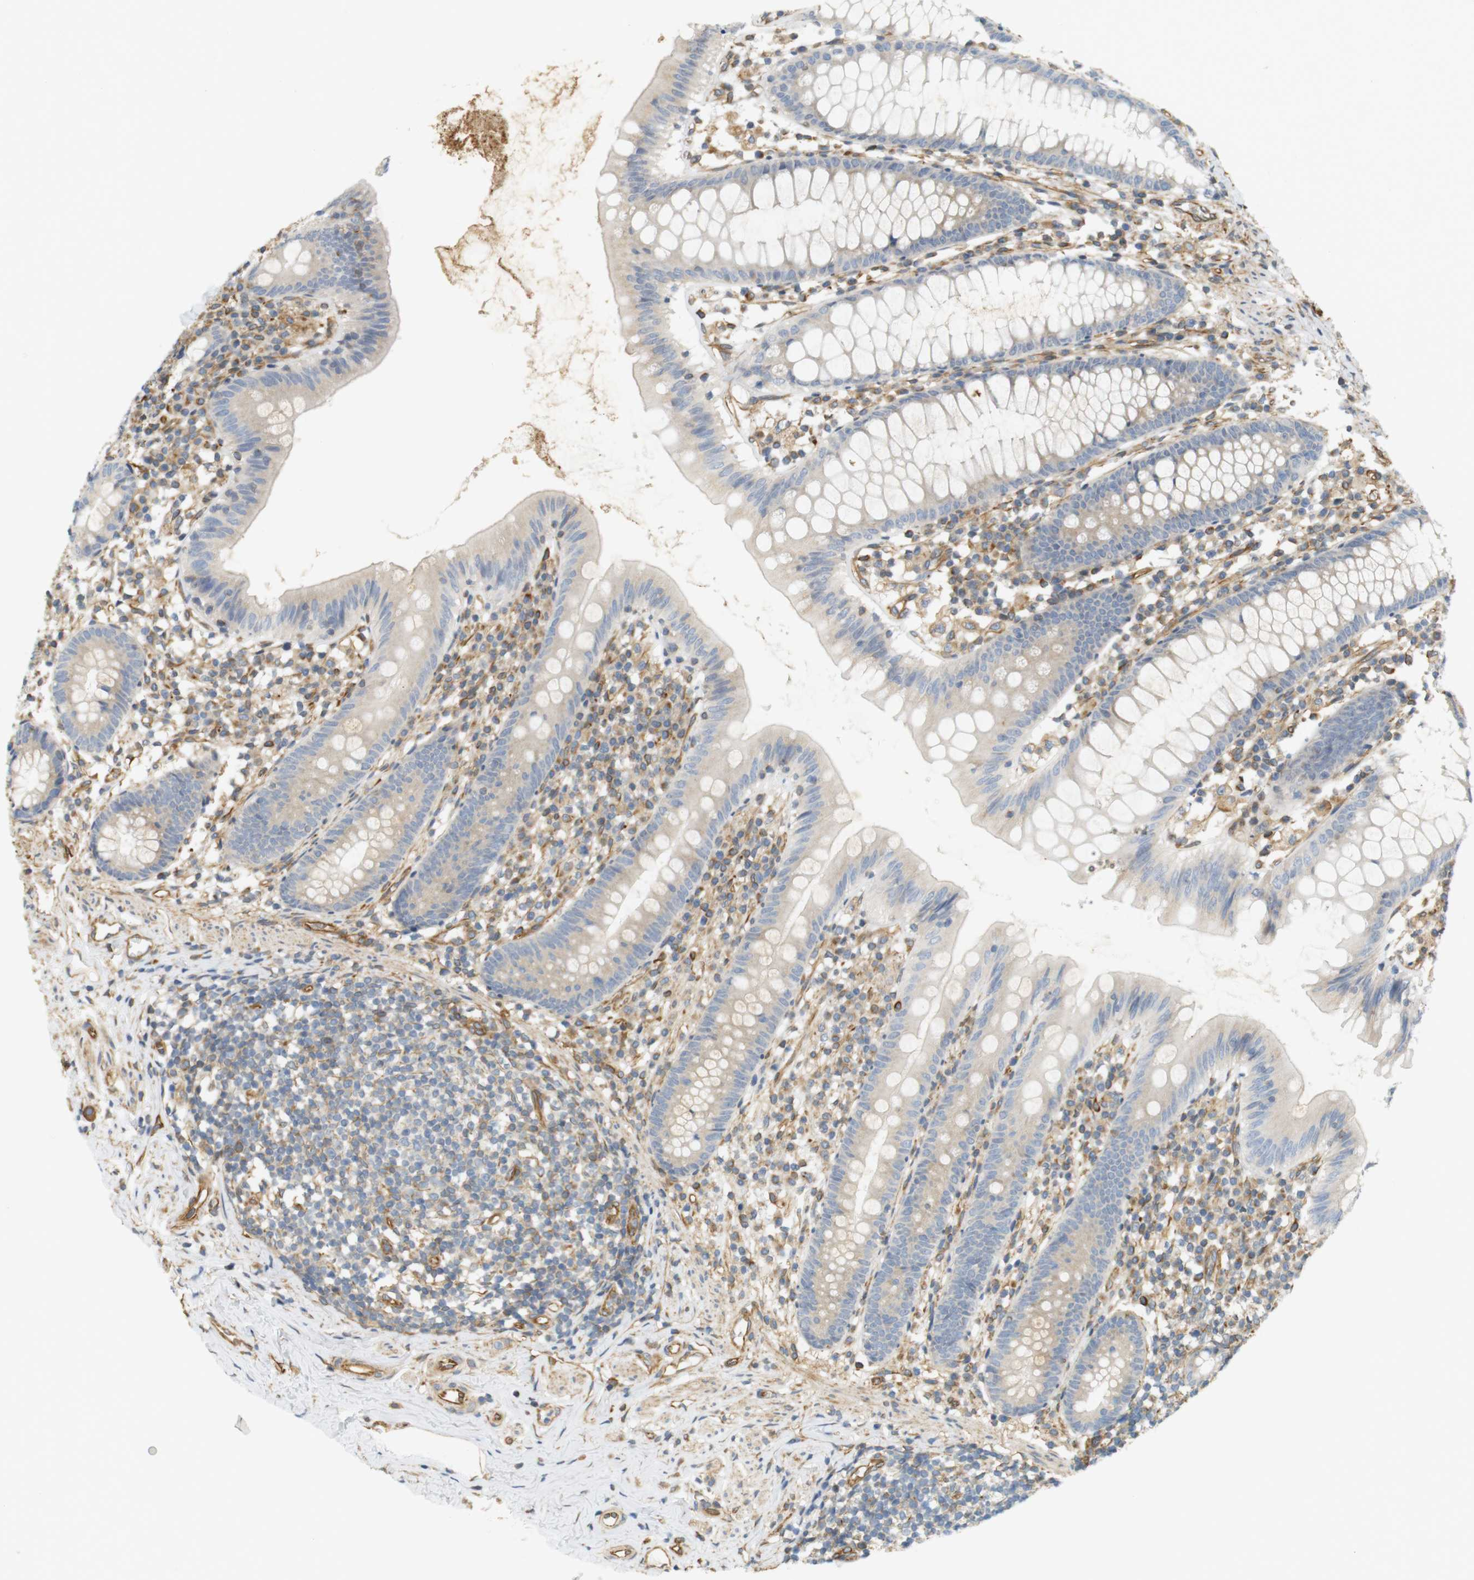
{"staining": {"intensity": "weak", "quantity": "<25%", "location": "cytoplasmic/membranous"}, "tissue": "appendix", "cell_type": "Glandular cells", "image_type": "normal", "snomed": [{"axis": "morphology", "description": "Normal tissue, NOS"}, {"axis": "topography", "description": "Appendix"}], "caption": "This is an immunohistochemistry (IHC) micrograph of normal human appendix. There is no staining in glandular cells.", "gene": "CYTH3", "patient": {"sex": "male", "age": 52}}